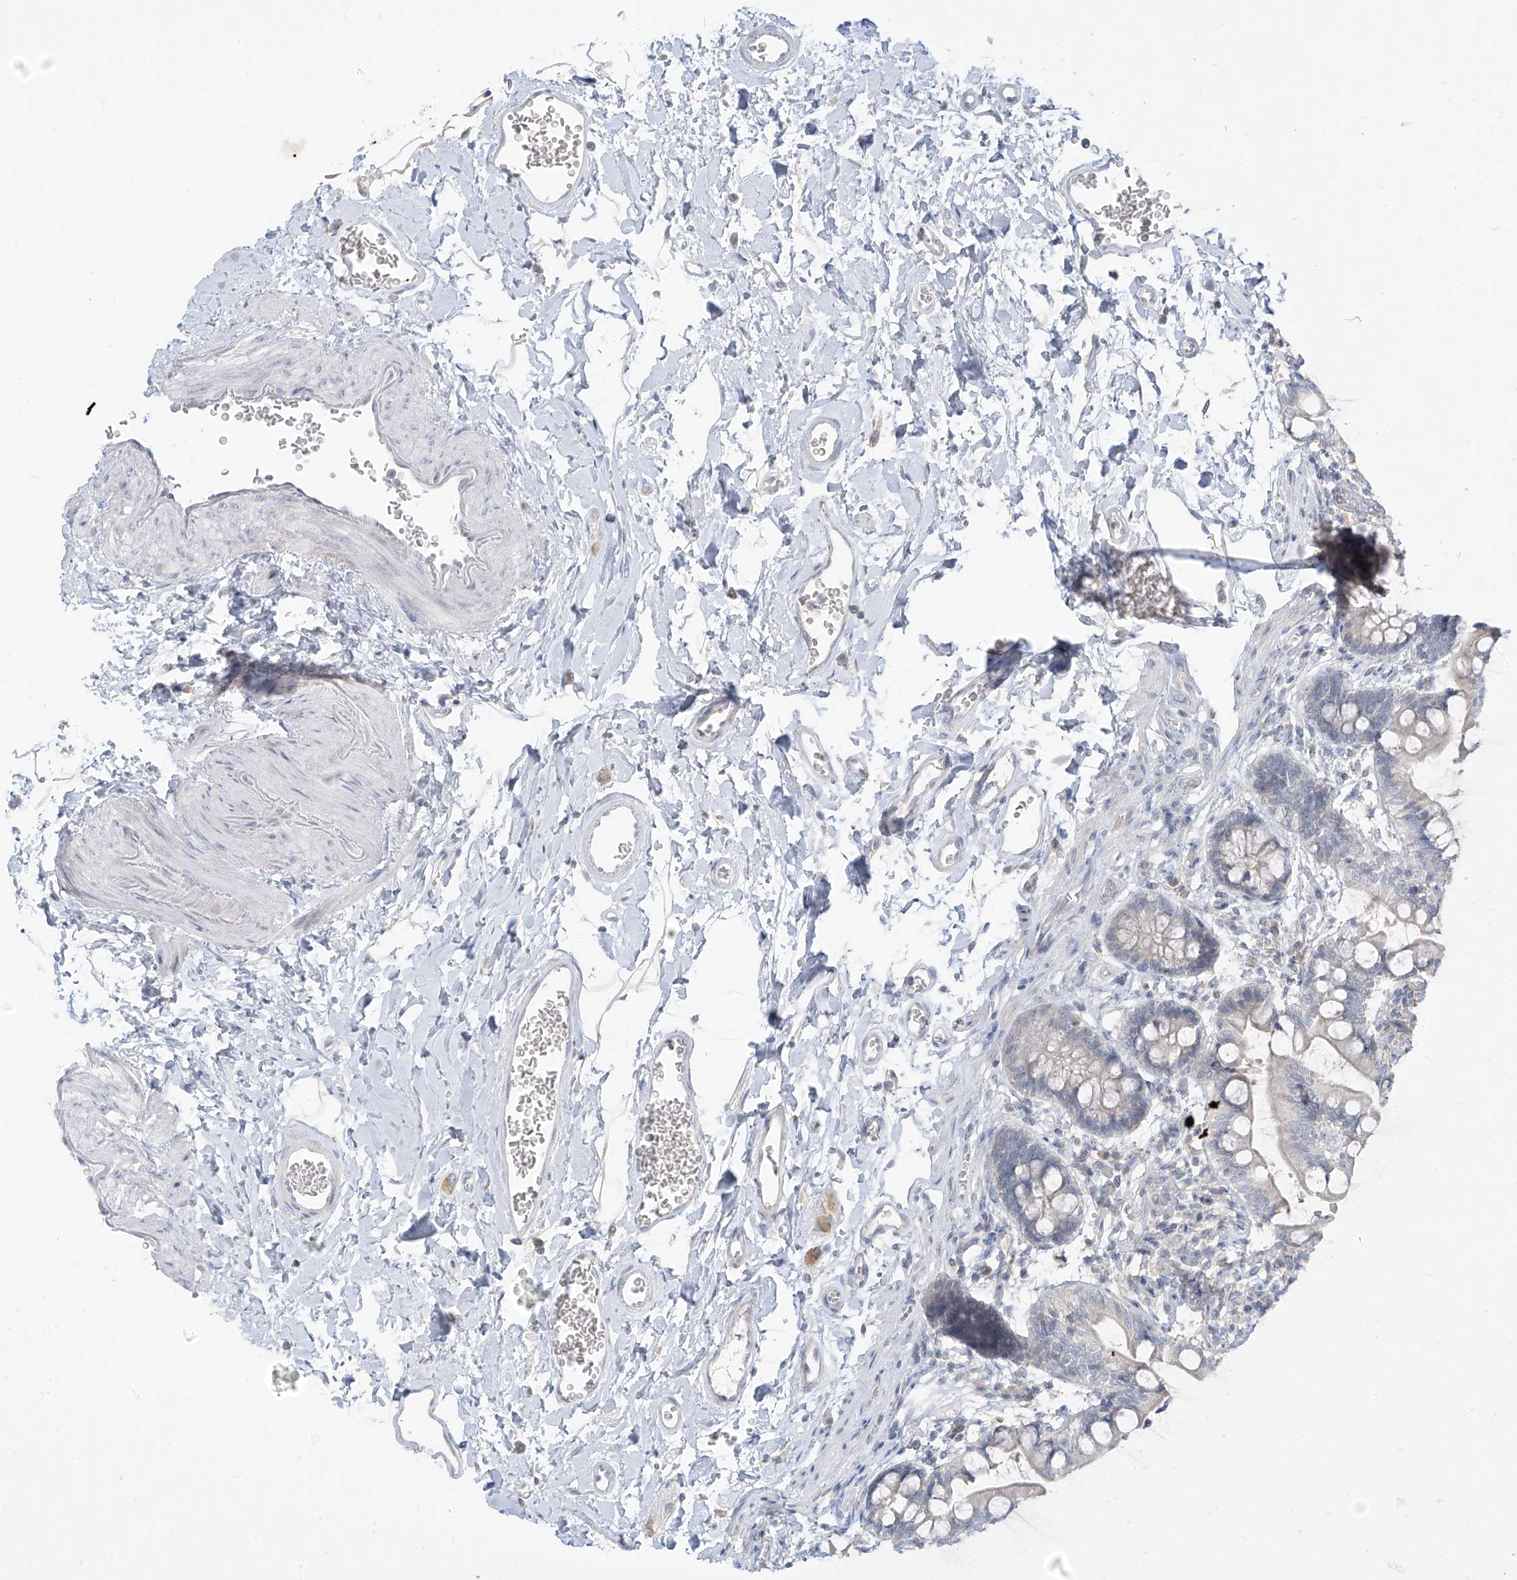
{"staining": {"intensity": "negative", "quantity": "none", "location": "none"}, "tissue": "small intestine", "cell_type": "Glandular cells", "image_type": "normal", "snomed": [{"axis": "morphology", "description": "Normal tissue, NOS"}, {"axis": "topography", "description": "Small intestine"}], "caption": "Glandular cells show no significant expression in normal small intestine. (Brightfield microscopy of DAB (3,3'-diaminobenzidine) immunohistochemistry at high magnification).", "gene": "C2orf42", "patient": {"sex": "male", "age": 52}}